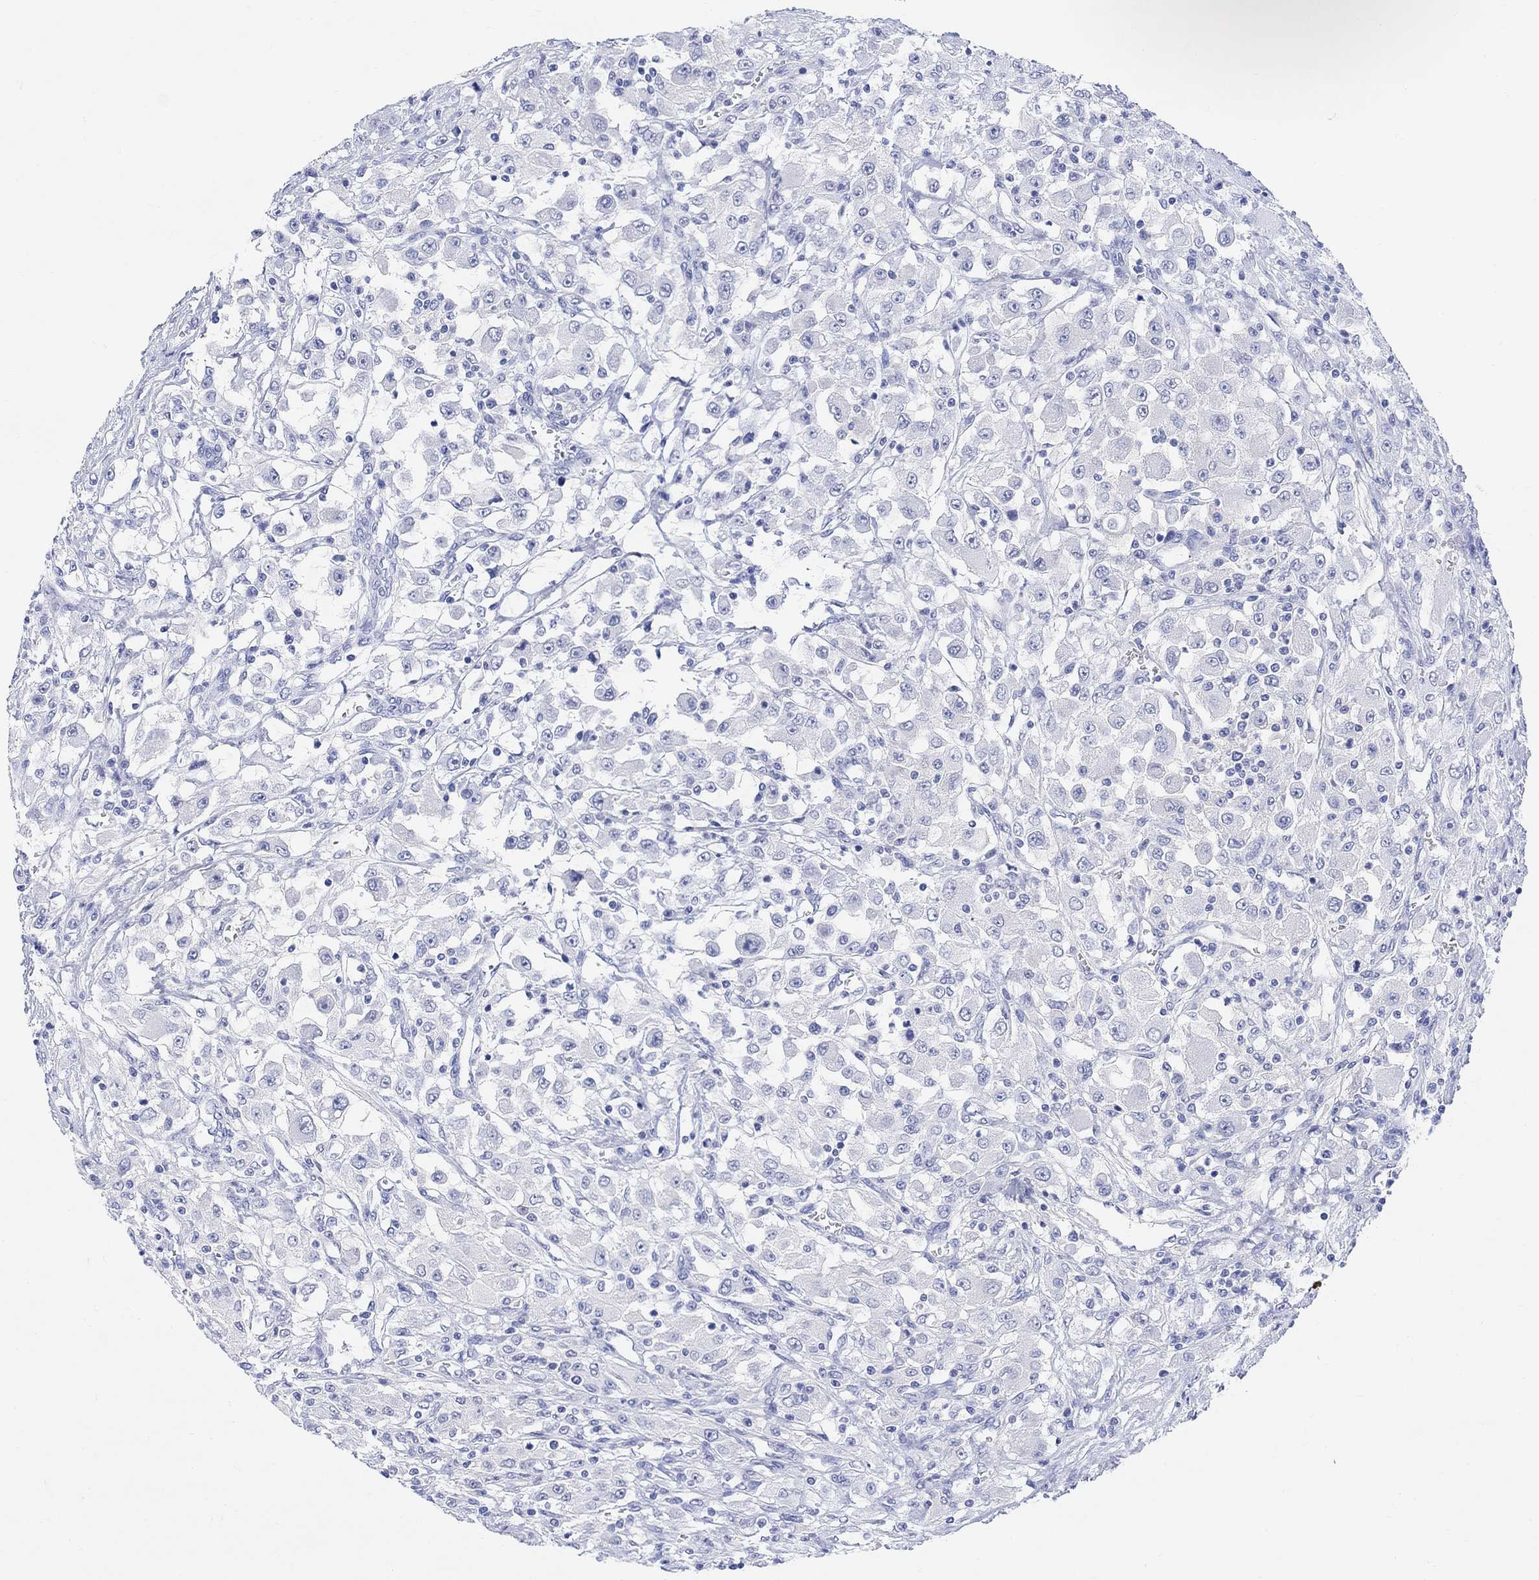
{"staining": {"intensity": "negative", "quantity": "none", "location": "none"}, "tissue": "renal cancer", "cell_type": "Tumor cells", "image_type": "cancer", "snomed": [{"axis": "morphology", "description": "Adenocarcinoma, NOS"}, {"axis": "topography", "description": "Kidney"}], "caption": "Immunohistochemistry (IHC) photomicrograph of neoplastic tissue: human renal cancer (adenocarcinoma) stained with DAB (3,3'-diaminobenzidine) exhibits no significant protein staining in tumor cells. (DAB (3,3'-diaminobenzidine) immunohistochemistry with hematoxylin counter stain).", "gene": "TYR", "patient": {"sex": "female", "age": 67}}